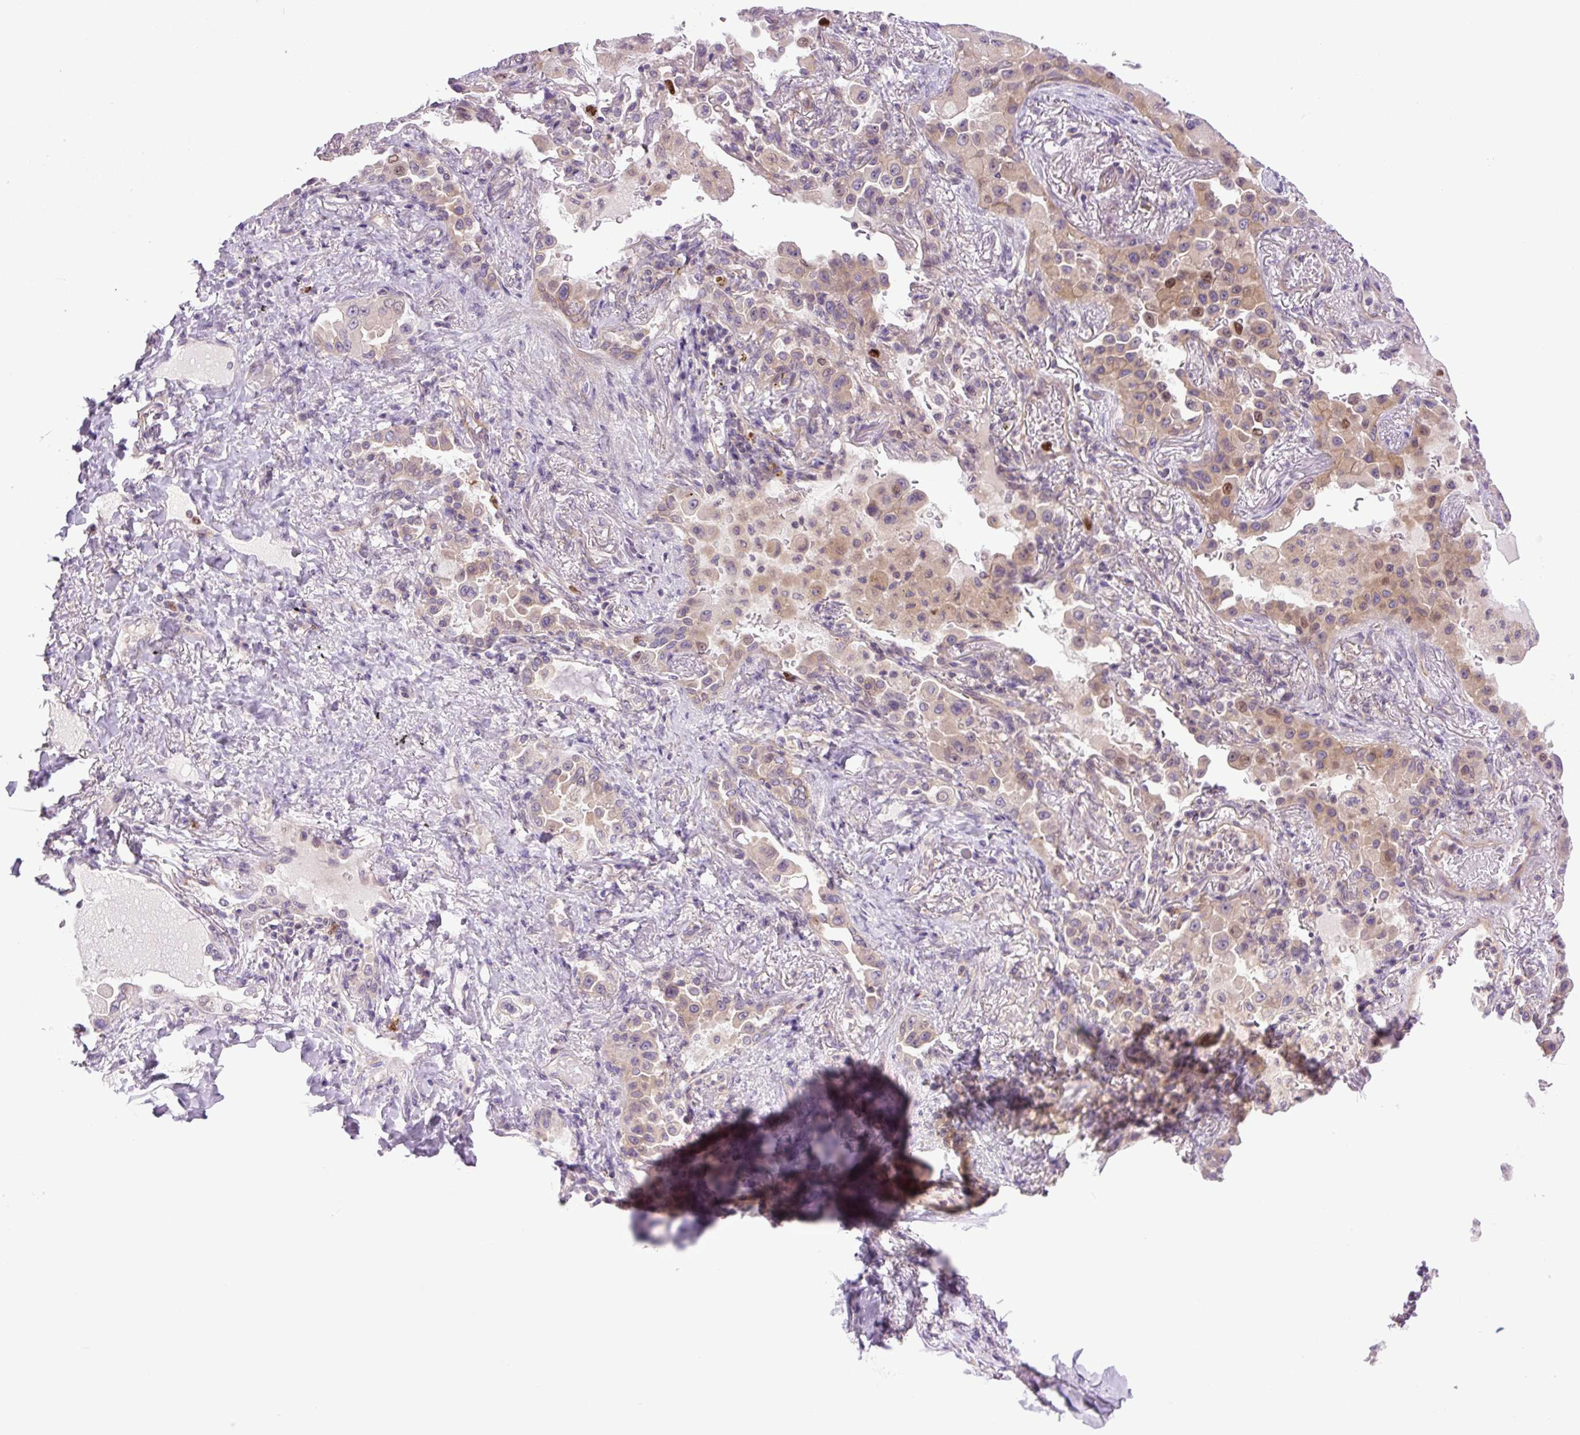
{"staining": {"intensity": "moderate", "quantity": "<25%", "location": "cytoplasmic/membranous,nuclear"}, "tissue": "lung cancer", "cell_type": "Tumor cells", "image_type": "cancer", "snomed": [{"axis": "morphology", "description": "Squamous cell carcinoma, NOS"}, {"axis": "topography", "description": "Lung"}], "caption": "Squamous cell carcinoma (lung) was stained to show a protein in brown. There is low levels of moderate cytoplasmic/membranous and nuclear staining in about <25% of tumor cells.", "gene": "KIFC1", "patient": {"sex": "male", "age": 74}}